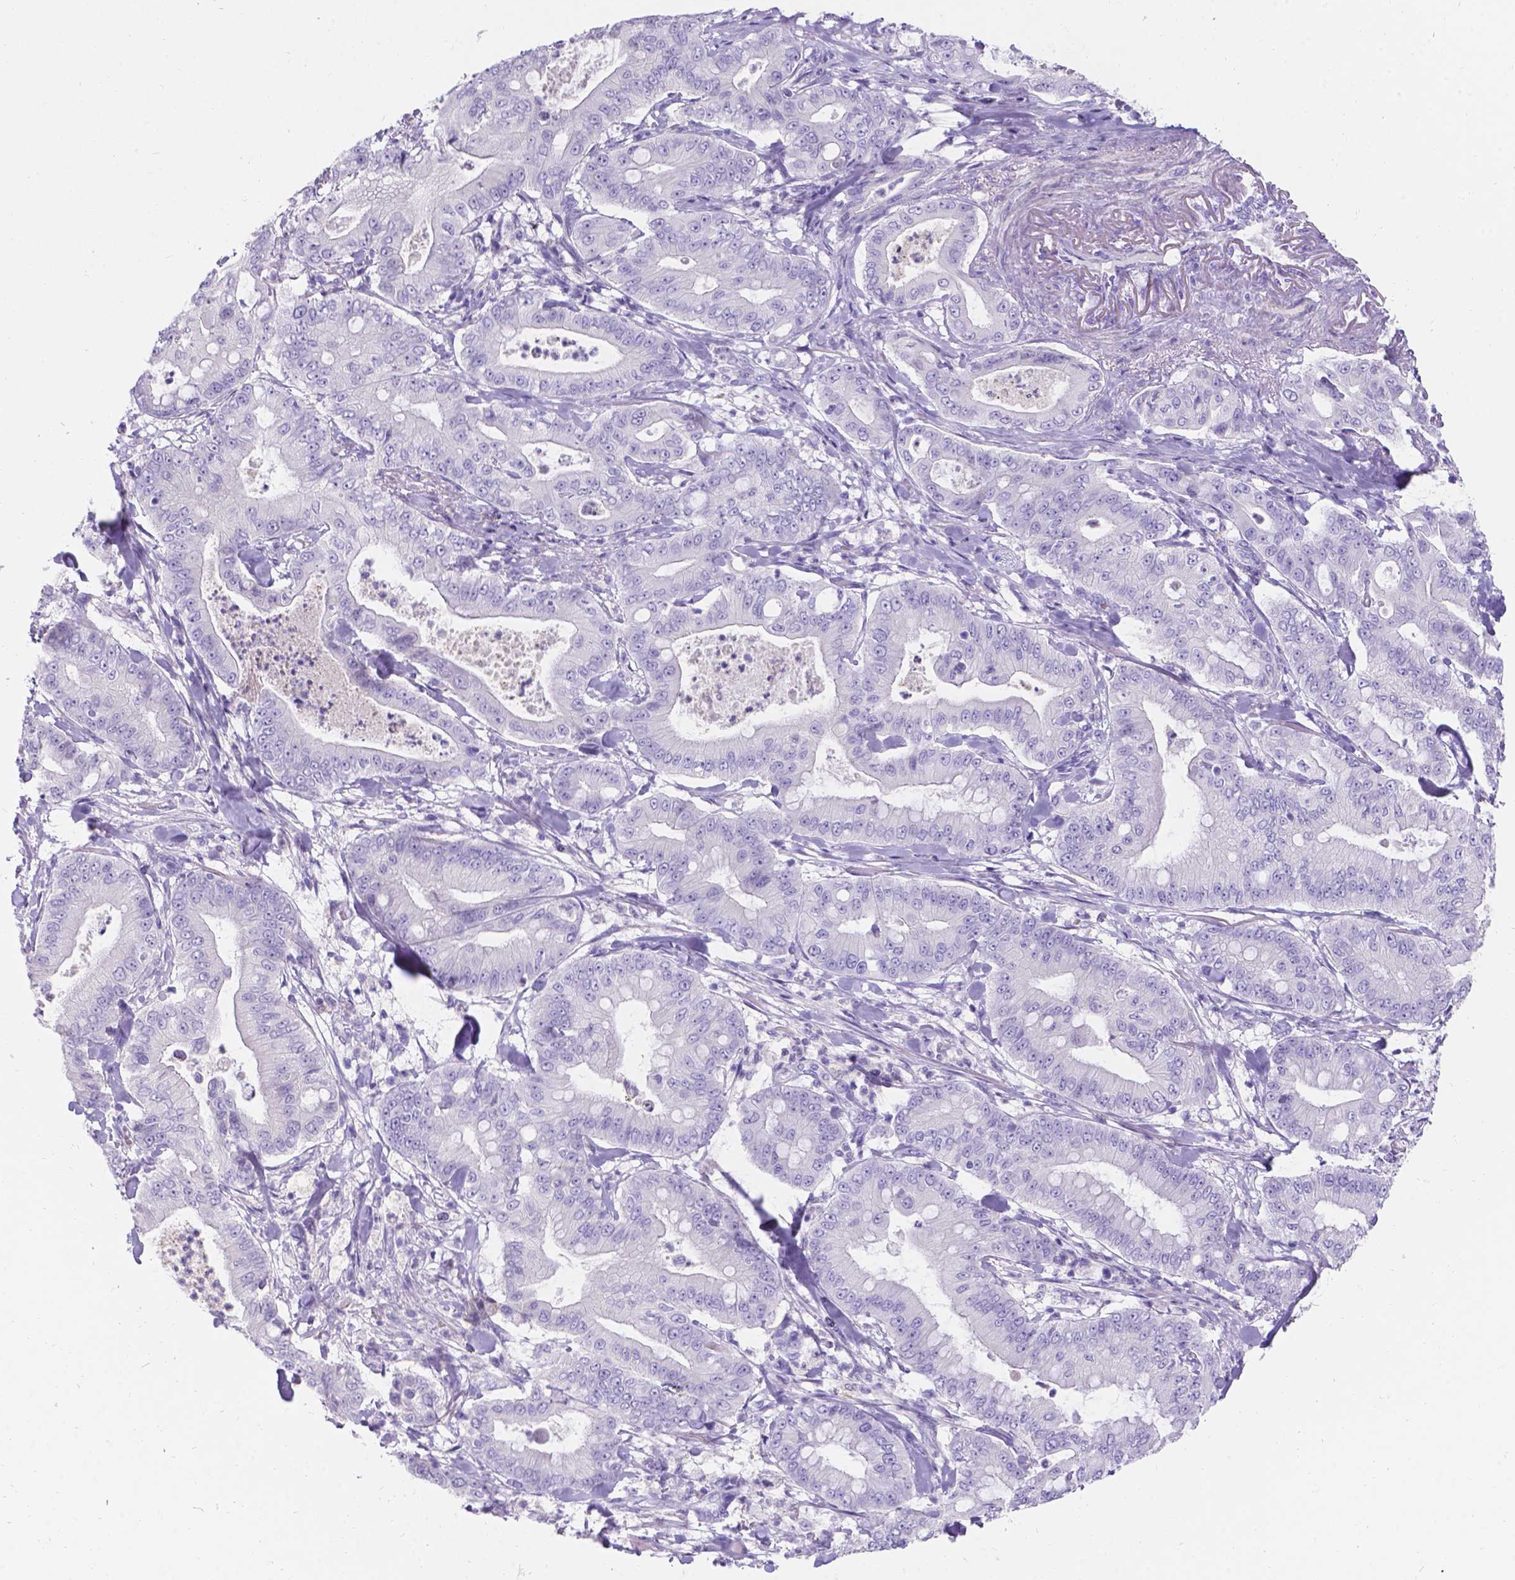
{"staining": {"intensity": "negative", "quantity": "none", "location": "none"}, "tissue": "pancreatic cancer", "cell_type": "Tumor cells", "image_type": "cancer", "snomed": [{"axis": "morphology", "description": "Adenocarcinoma, NOS"}, {"axis": "topography", "description": "Pancreas"}], "caption": "There is no significant expression in tumor cells of adenocarcinoma (pancreatic).", "gene": "GNRHR", "patient": {"sex": "male", "age": 71}}